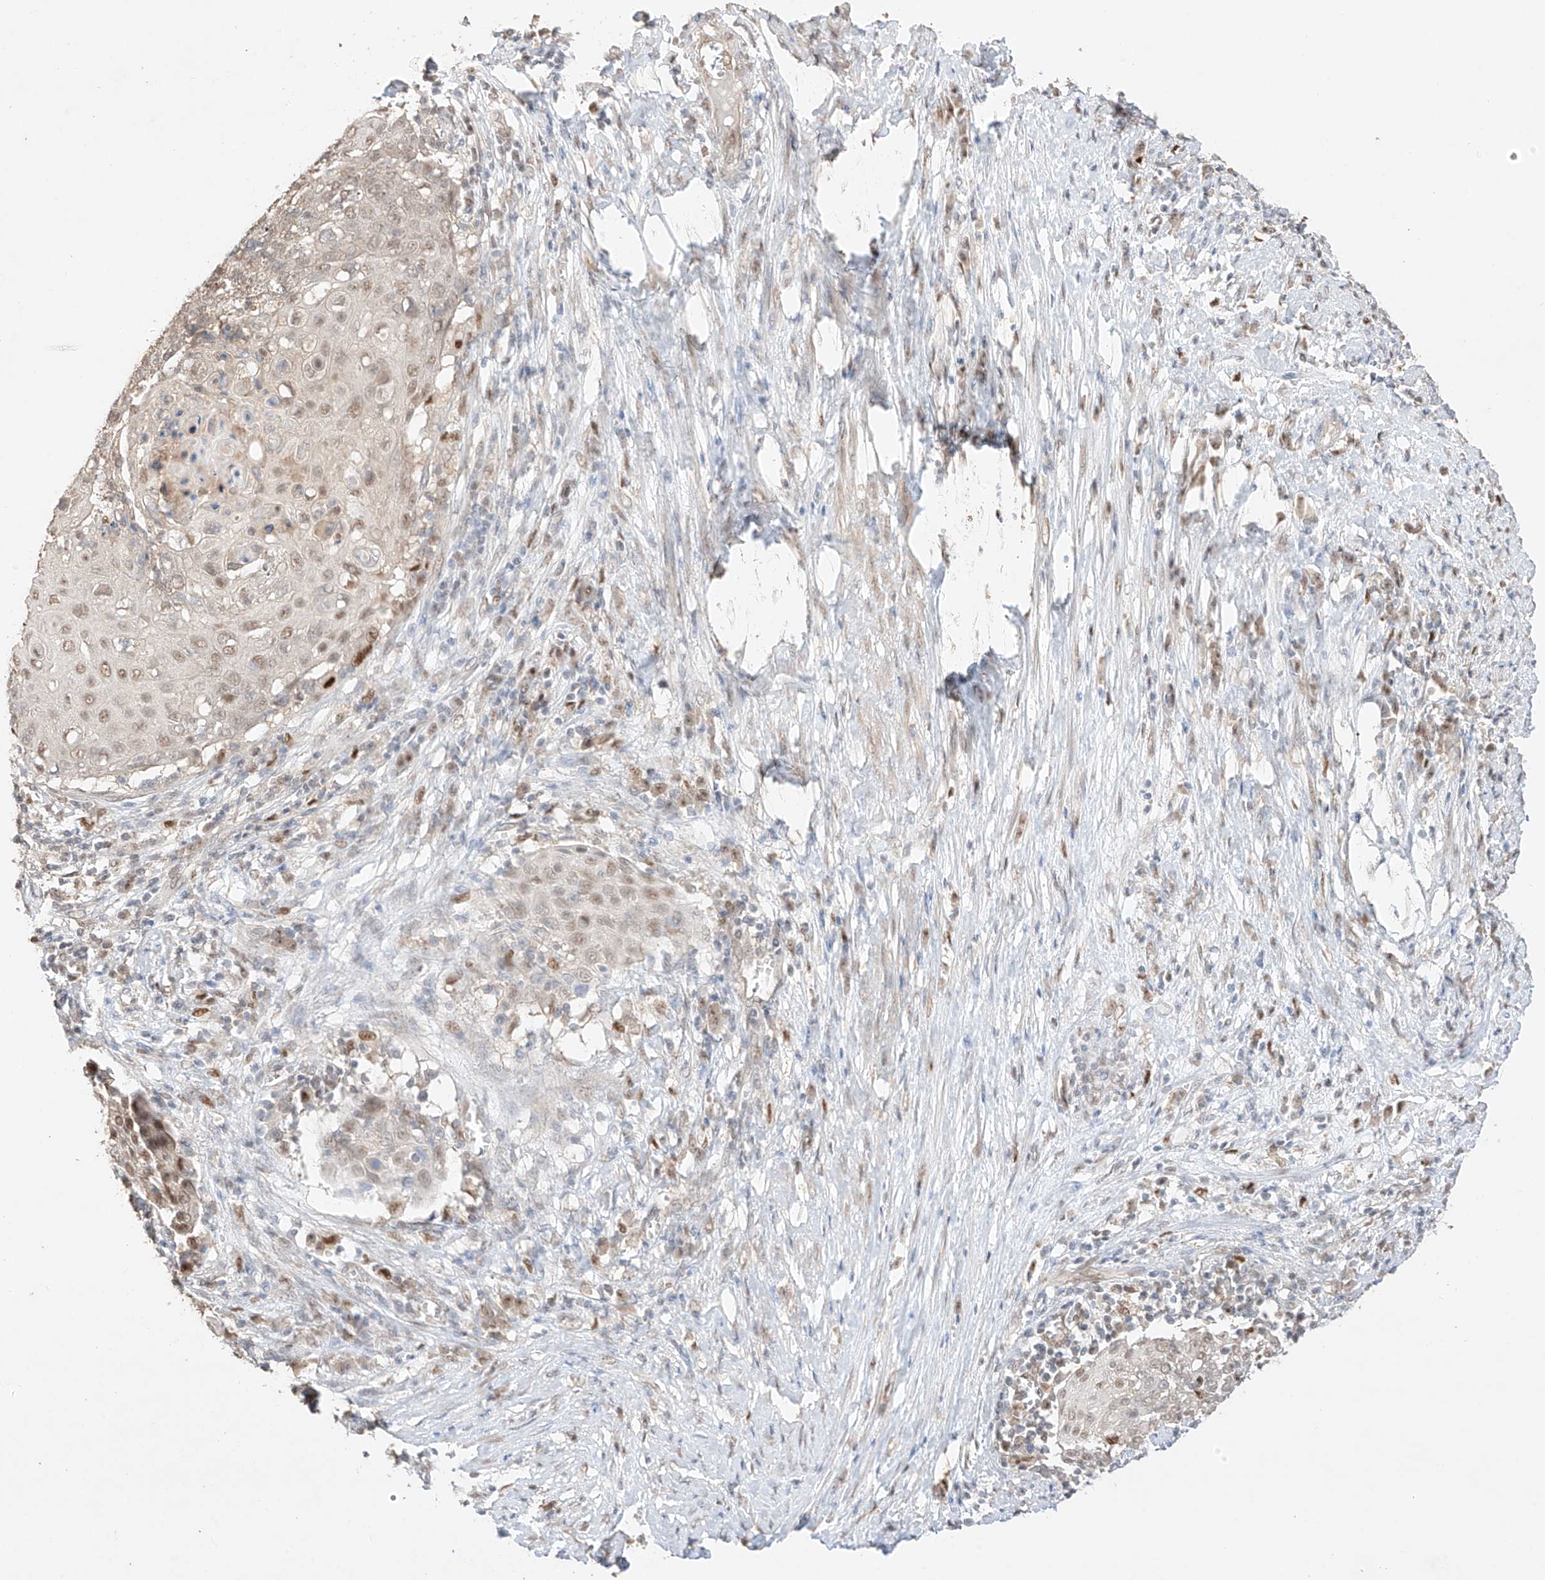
{"staining": {"intensity": "weak", "quantity": ">75%", "location": "nuclear"}, "tissue": "cervical cancer", "cell_type": "Tumor cells", "image_type": "cancer", "snomed": [{"axis": "morphology", "description": "Squamous cell carcinoma, NOS"}, {"axis": "topography", "description": "Cervix"}], "caption": "Weak nuclear positivity for a protein is appreciated in approximately >75% of tumor cells of cervical cancer using immunohistochemistry (IHC).", "gene": "APIP", "patient": {"sex": "female", "age": 39}}